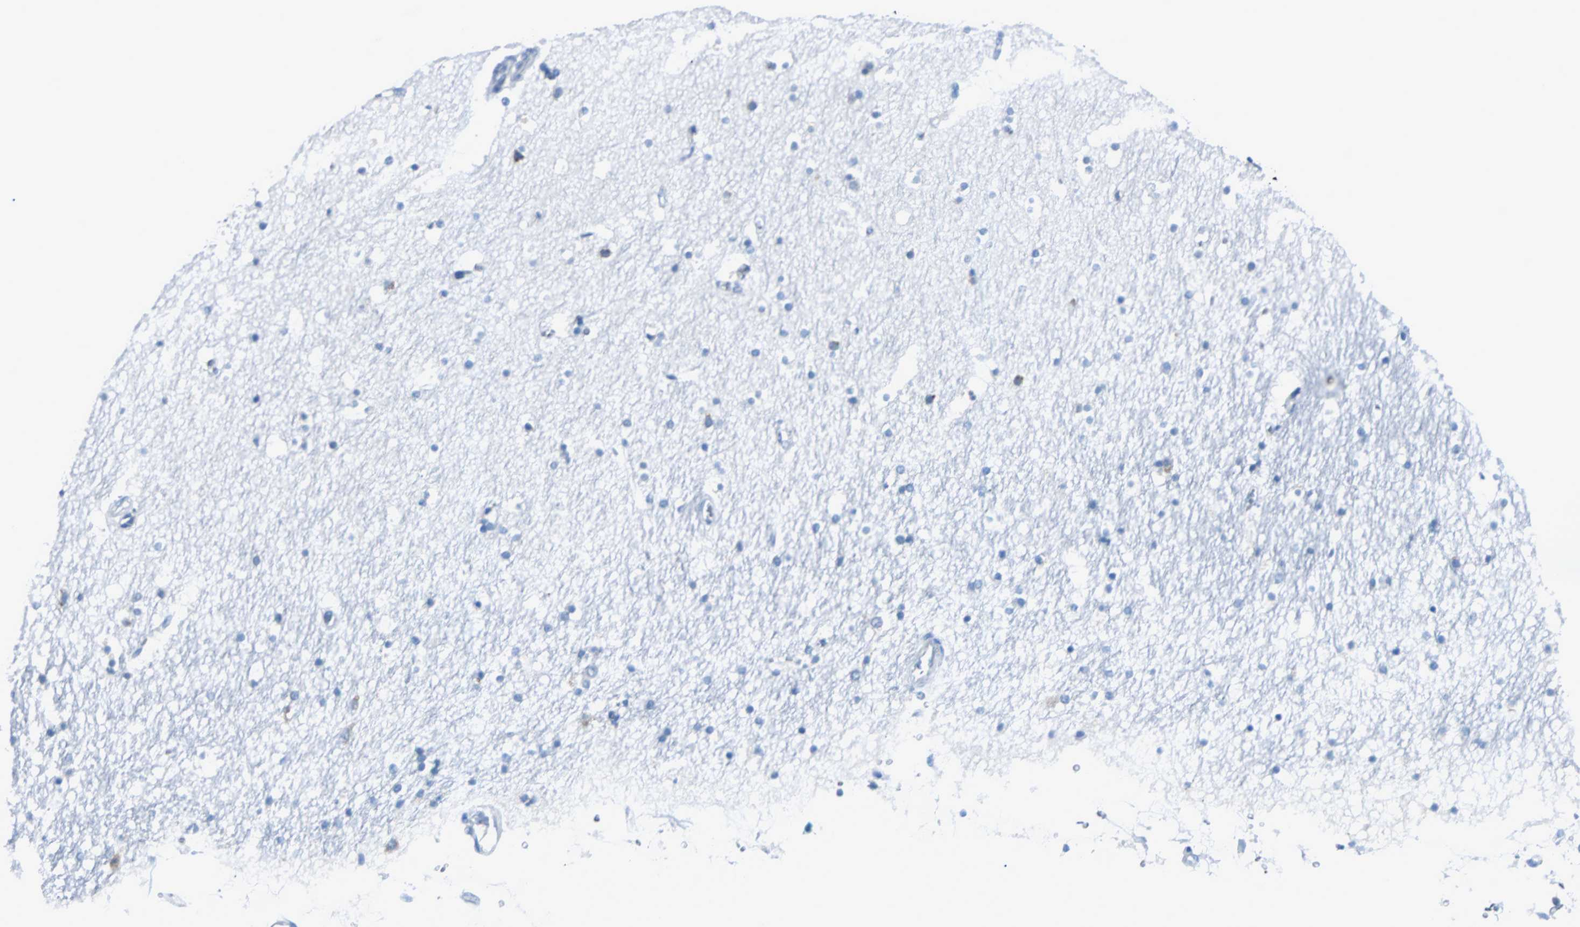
{"staining": {"intensity": "negative", "quantity": "none", "location": "none"}, "tissue": "hippocampus", "cell_type": "Glial cells", "image_type": "normal", "snomed": [{"axis": "morphology", "description": "Normal tissue, NOS"}, {"axis": "topography", "description": "Hippocampus"}], "caption": "Glial cells show no significant protein positivity in normal hippocampus. (Immunohistochemistry (ihc), brightfield microscopy, high magnification).", "gene": "PDIA4", "patient": {"sex": "male", "age": 45}}